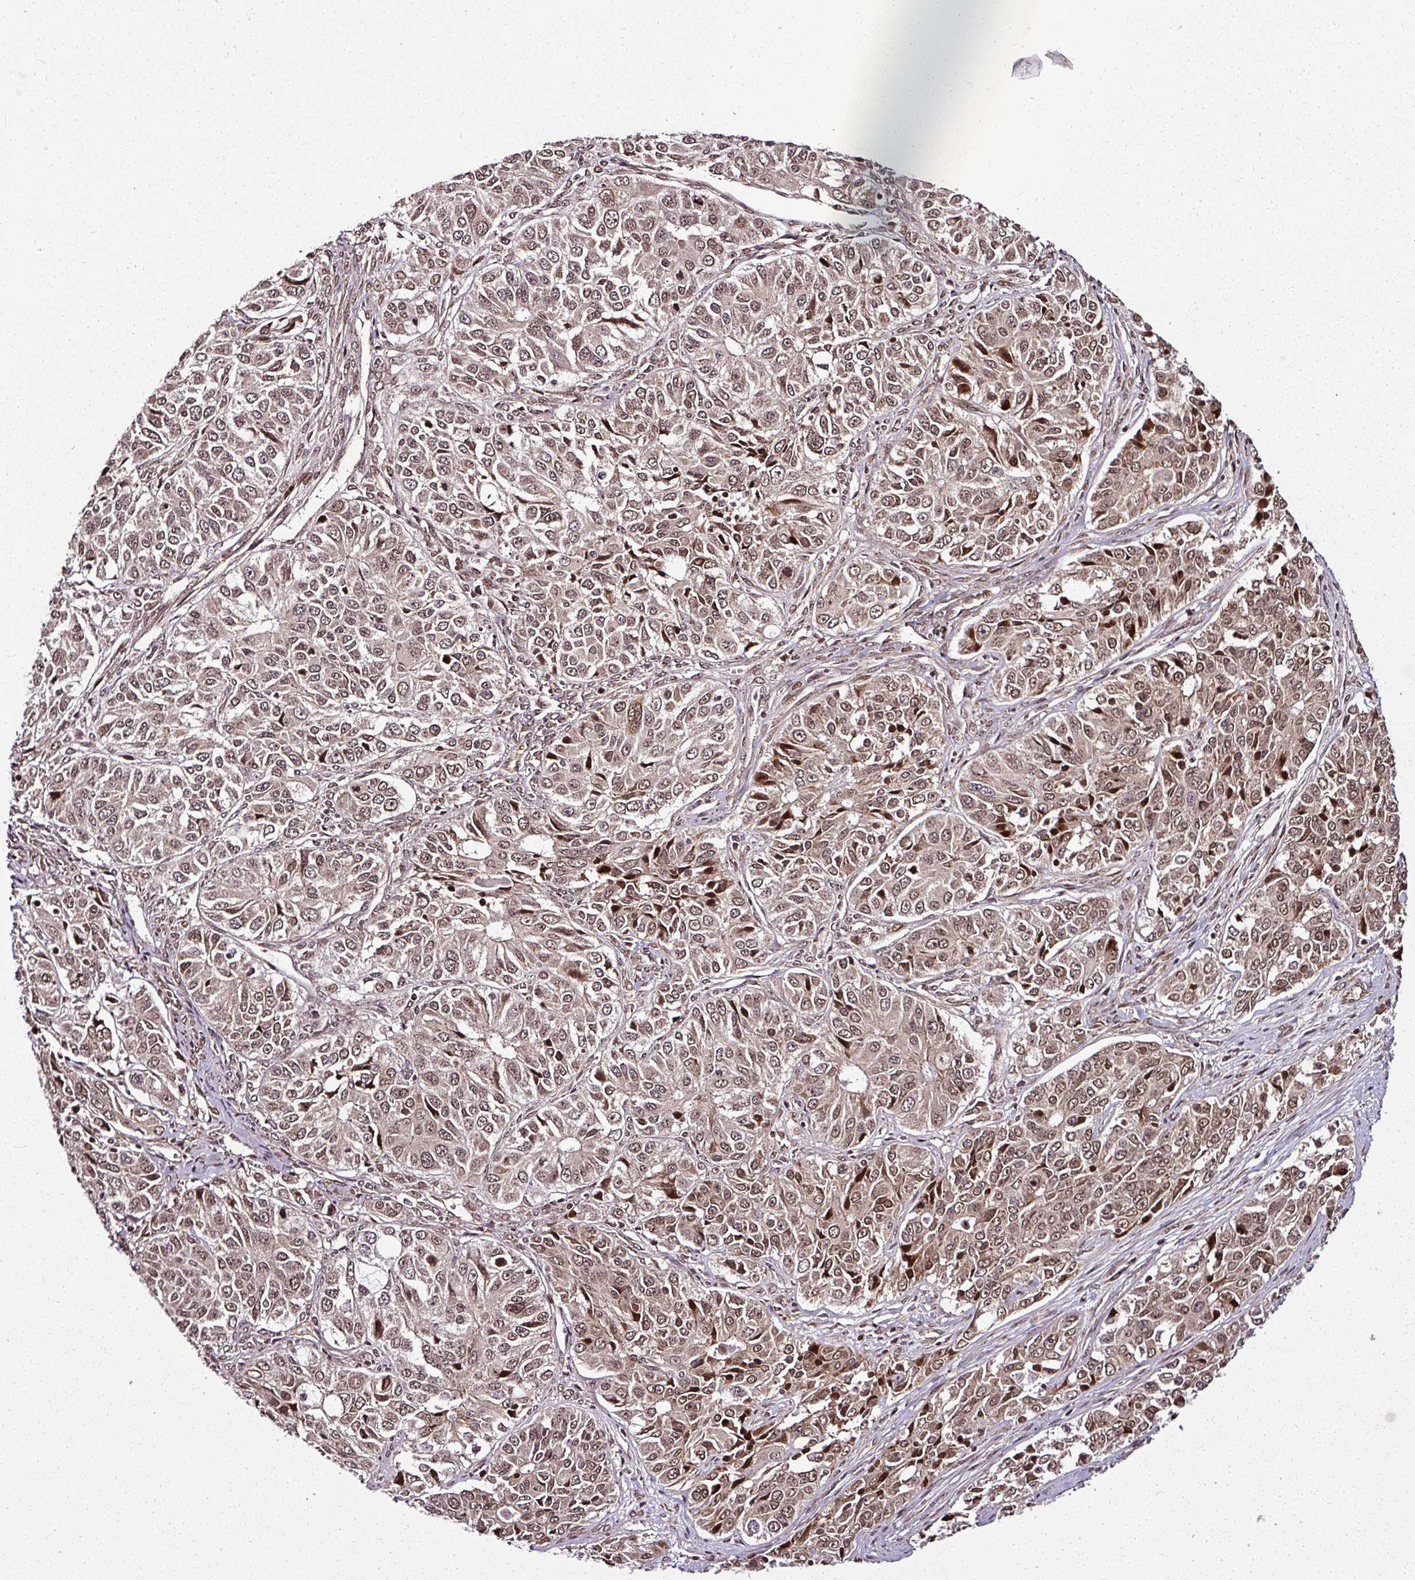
{"staining": {"intensity": "weak", "quantity": ">75%", "location": "nuclear"}, "tissue": "ovarian cancer", "cell_type": "Tumor cells", "image_type": "cancer", "snomed": [{"axis": "morphology", "description": "Carcinoma, endometroid"}, {"axis": "topography", "description": "Ovary"}], "caption": "Immunohistochemistry (IHC) image of neoplastic tissue: endometroid carcinoma (ovarian) stained using immunohistochemistry (IHC) reveals low levels of weak protein expression localized specifically in the nuclear of tumor cells, appearing as a nuclear brown color.", "gene": "COPRS", "patient": {"sex": "female", "age": 51}}